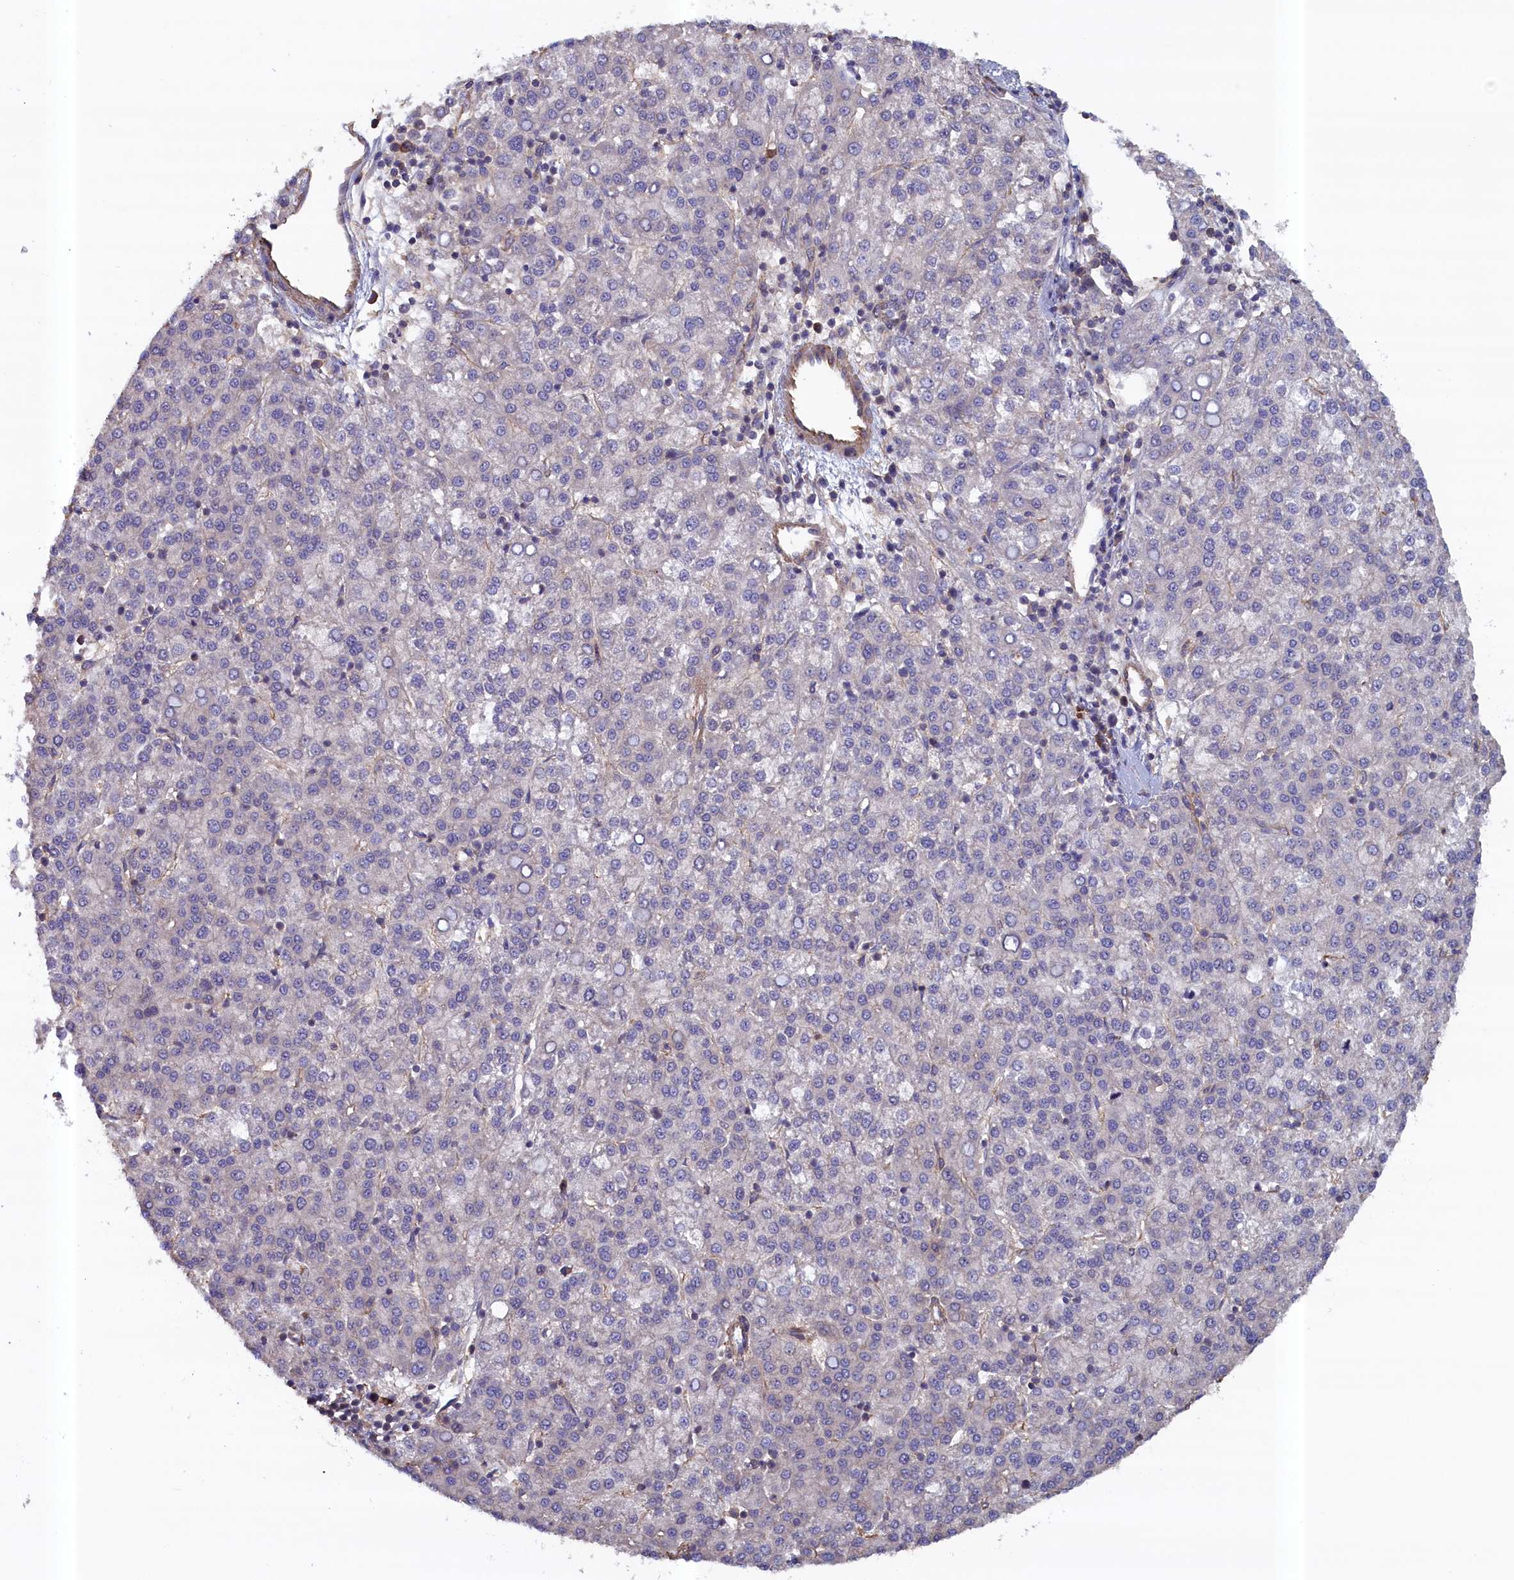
{"staining": {"intensity": "negative", "quantity": "none", "location": "none"}, "tissue": "liver cancer", "cell_type": "Tumor cells", "image_type": "cancer", "snomed": [{"axis": "morphology", "description": "Carcinoma, Hepatocellular, NOS"}, {"axis": "topography", "description": "Liver"}], "caption": "Immunohistochemistry photomicrograph of neoplastic tissue: human liver cancer (hepatocellular carcinoma) stained with DAB displays no significant protein staining in tumor cells.", "gene": "ANKRD2", "patient": {"sex": "female", "age": 58}}